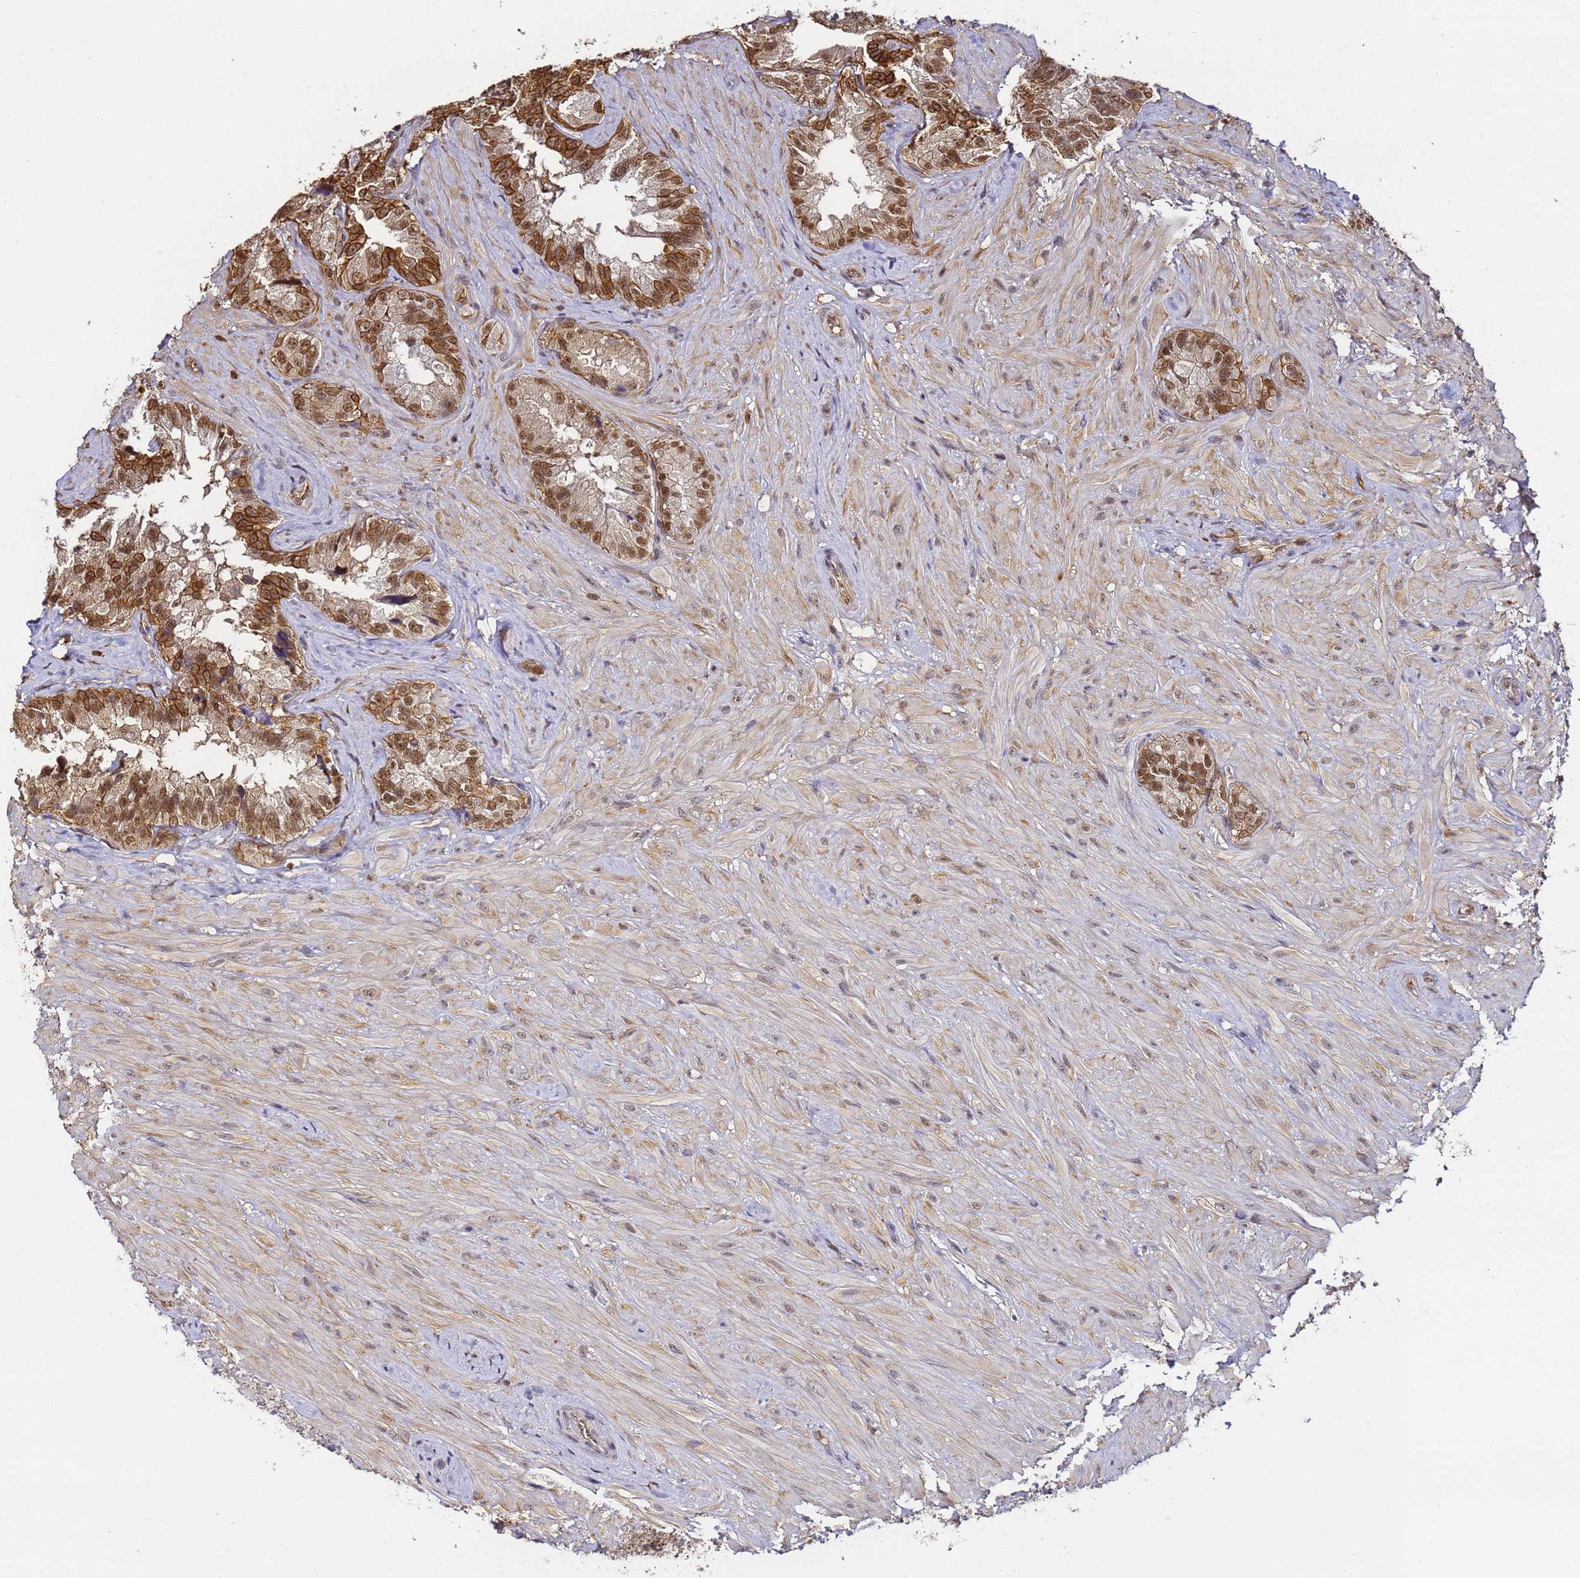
{"staining": {"intensity": "moderate", "quantity": ">75%", "location": "cytoplasmic/membranous,nuclear"}, "tissue": "seminal vesicle", "cell_type": "Glandular cells", "image_type": "normal", "snomed": [{"axis": "morphology", "description": "Normal tissue, NOS"}, {"axis": "topography", "description": "Seminal veicle"}, {"axis": "topography", "description": "Peripheral nerve tissue"}], "caption": "Immunohistochemical staining of benign seminal vesicle displays medium levels of moderate cytoplasmic/membranous,nuclear positivity in about >75% of glandular cells. Nuclei are stained in blue.", "gene": "PPP4C", "patient": {"sex": "male", "age": 67}}